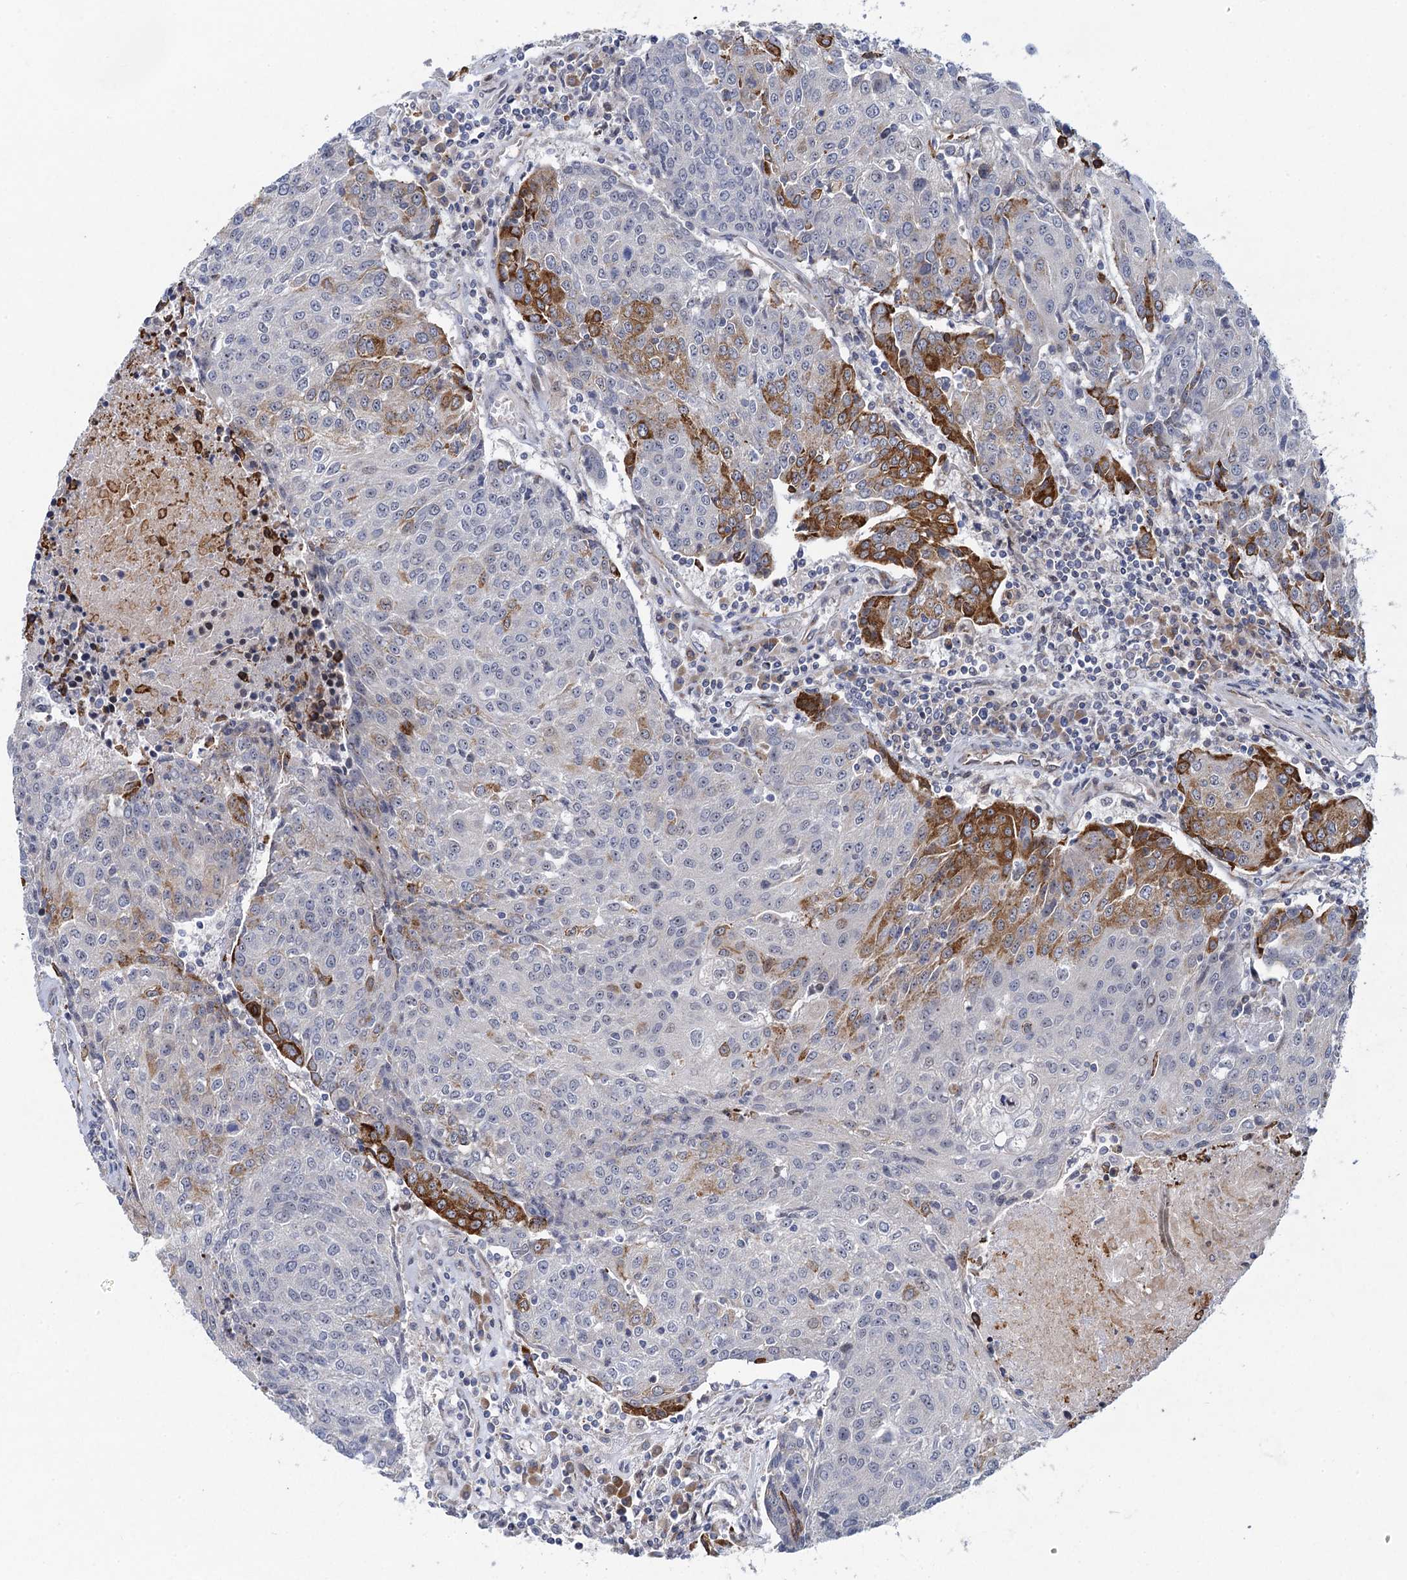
{"staining": {"intensity": "strong", "quantity": "<25%", "location": "cytoplasmic/membranous"}, "tissue": "urothelial cancer", "cell_type": "Tumor cells", "image_type": "cancer", "snomed": [{"axis": "morphology", "description": "Urothelial carcinoma, High grade"}, {"axis": "topography", "description": "Urinary bladder"}], "caption": "Urothelial cancer was stained to show a protein in brown. There is medium levels of strong cytoplasmic/membranous expression in approximately <25% of tumor cells.", "gene": "QPCTL", "patient": {"sex": "female", "age": 85}}